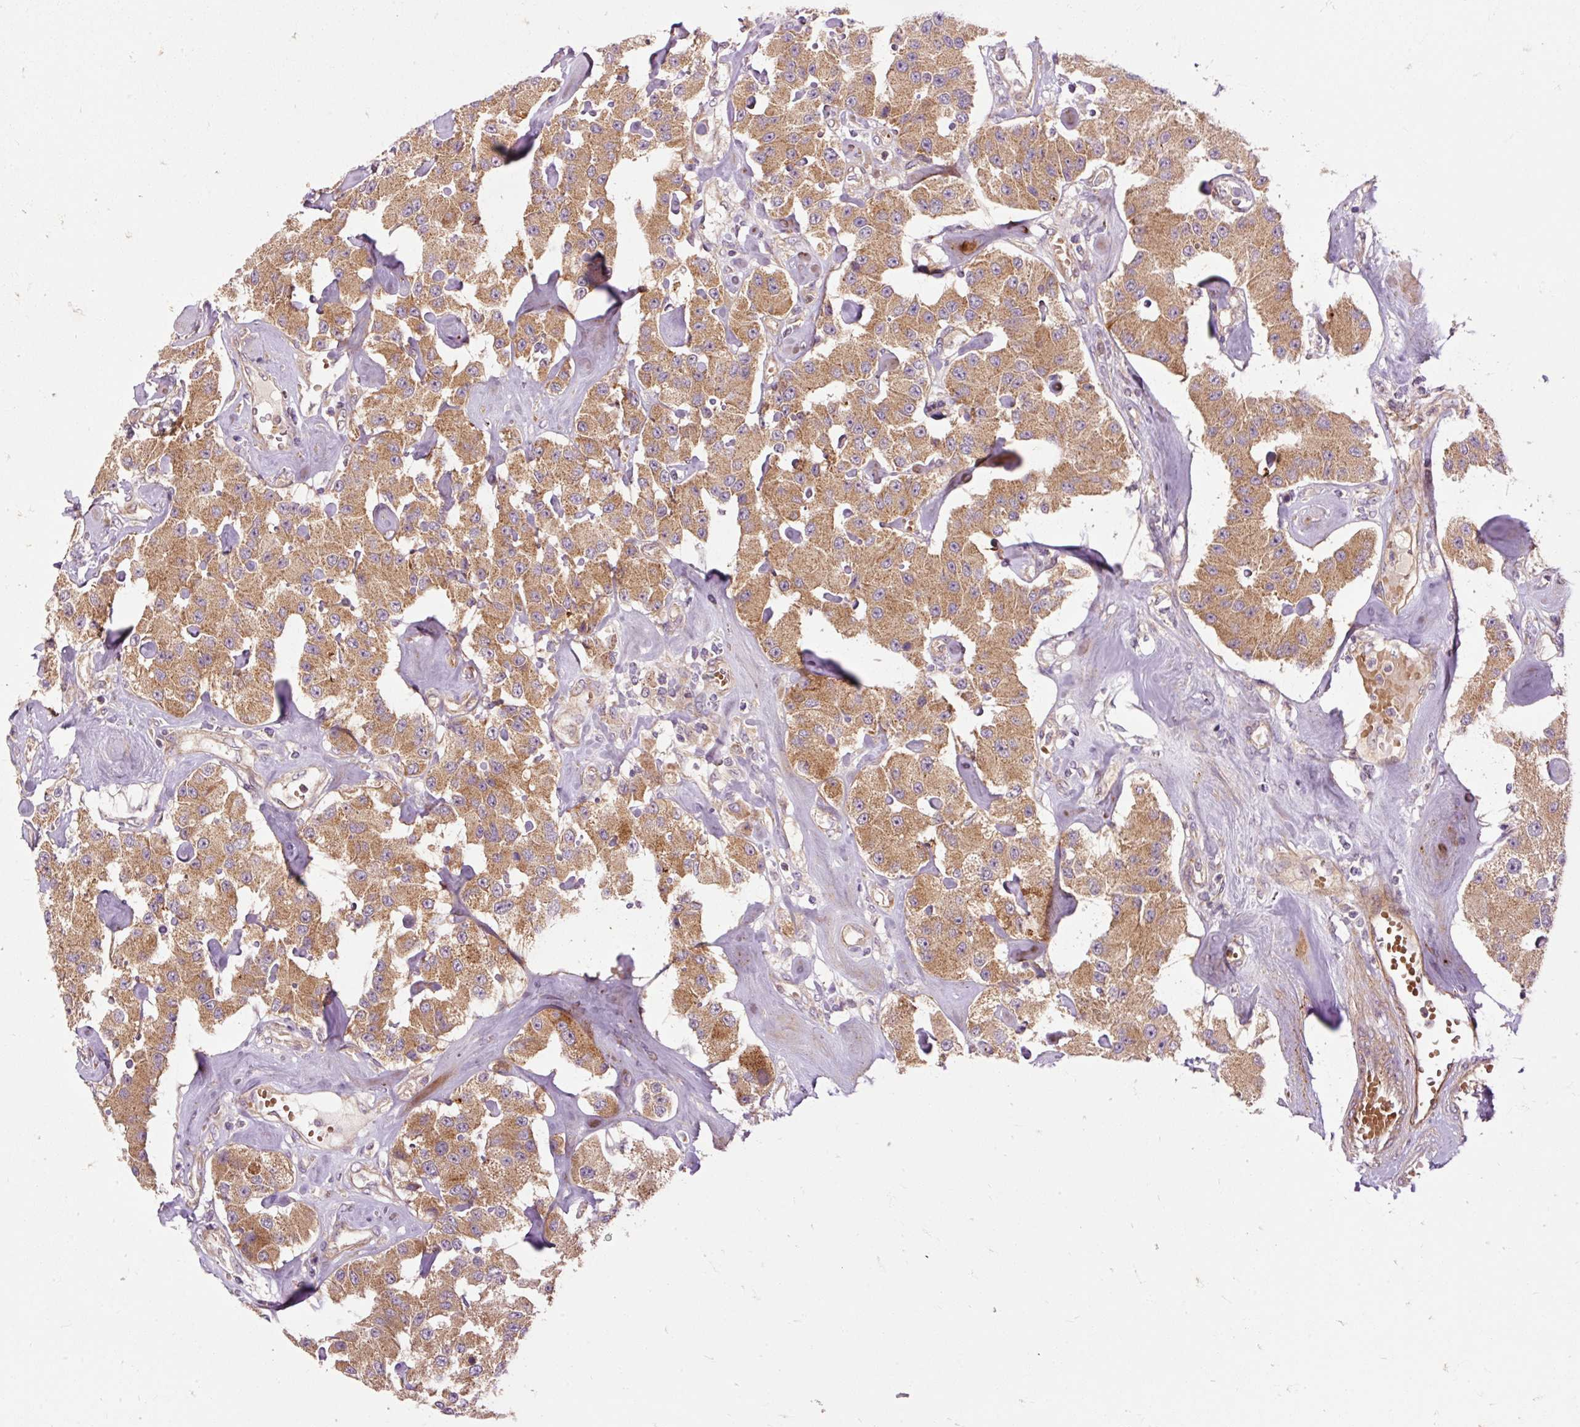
{"staining": {"intensity": "moderate", "quantity": ">75%", "location": "cytoplasmic/membranous"}, "tissue": "carcinoid", "cell_type": "Tumor cells", "image_type": "cancer", "snomed": [{"axis": "morphology", "description": "Carcinoid, malignant, NOS"}, {"axis": "topography", "description": "Pancreas"}], "caption": "High-power microscopy captured an immunohistochemistry (IHC) histopathology image of carcinoid, revealing moderate cytoplasmic/membranous staining in about >75% of tumor cells. (DAB (3,3'-diaminobenzidine) = brown stain, brightfield microscopy at high magnification).", "gene": "RIPOR3", "patient": {"sex": "male", "age": 41}}